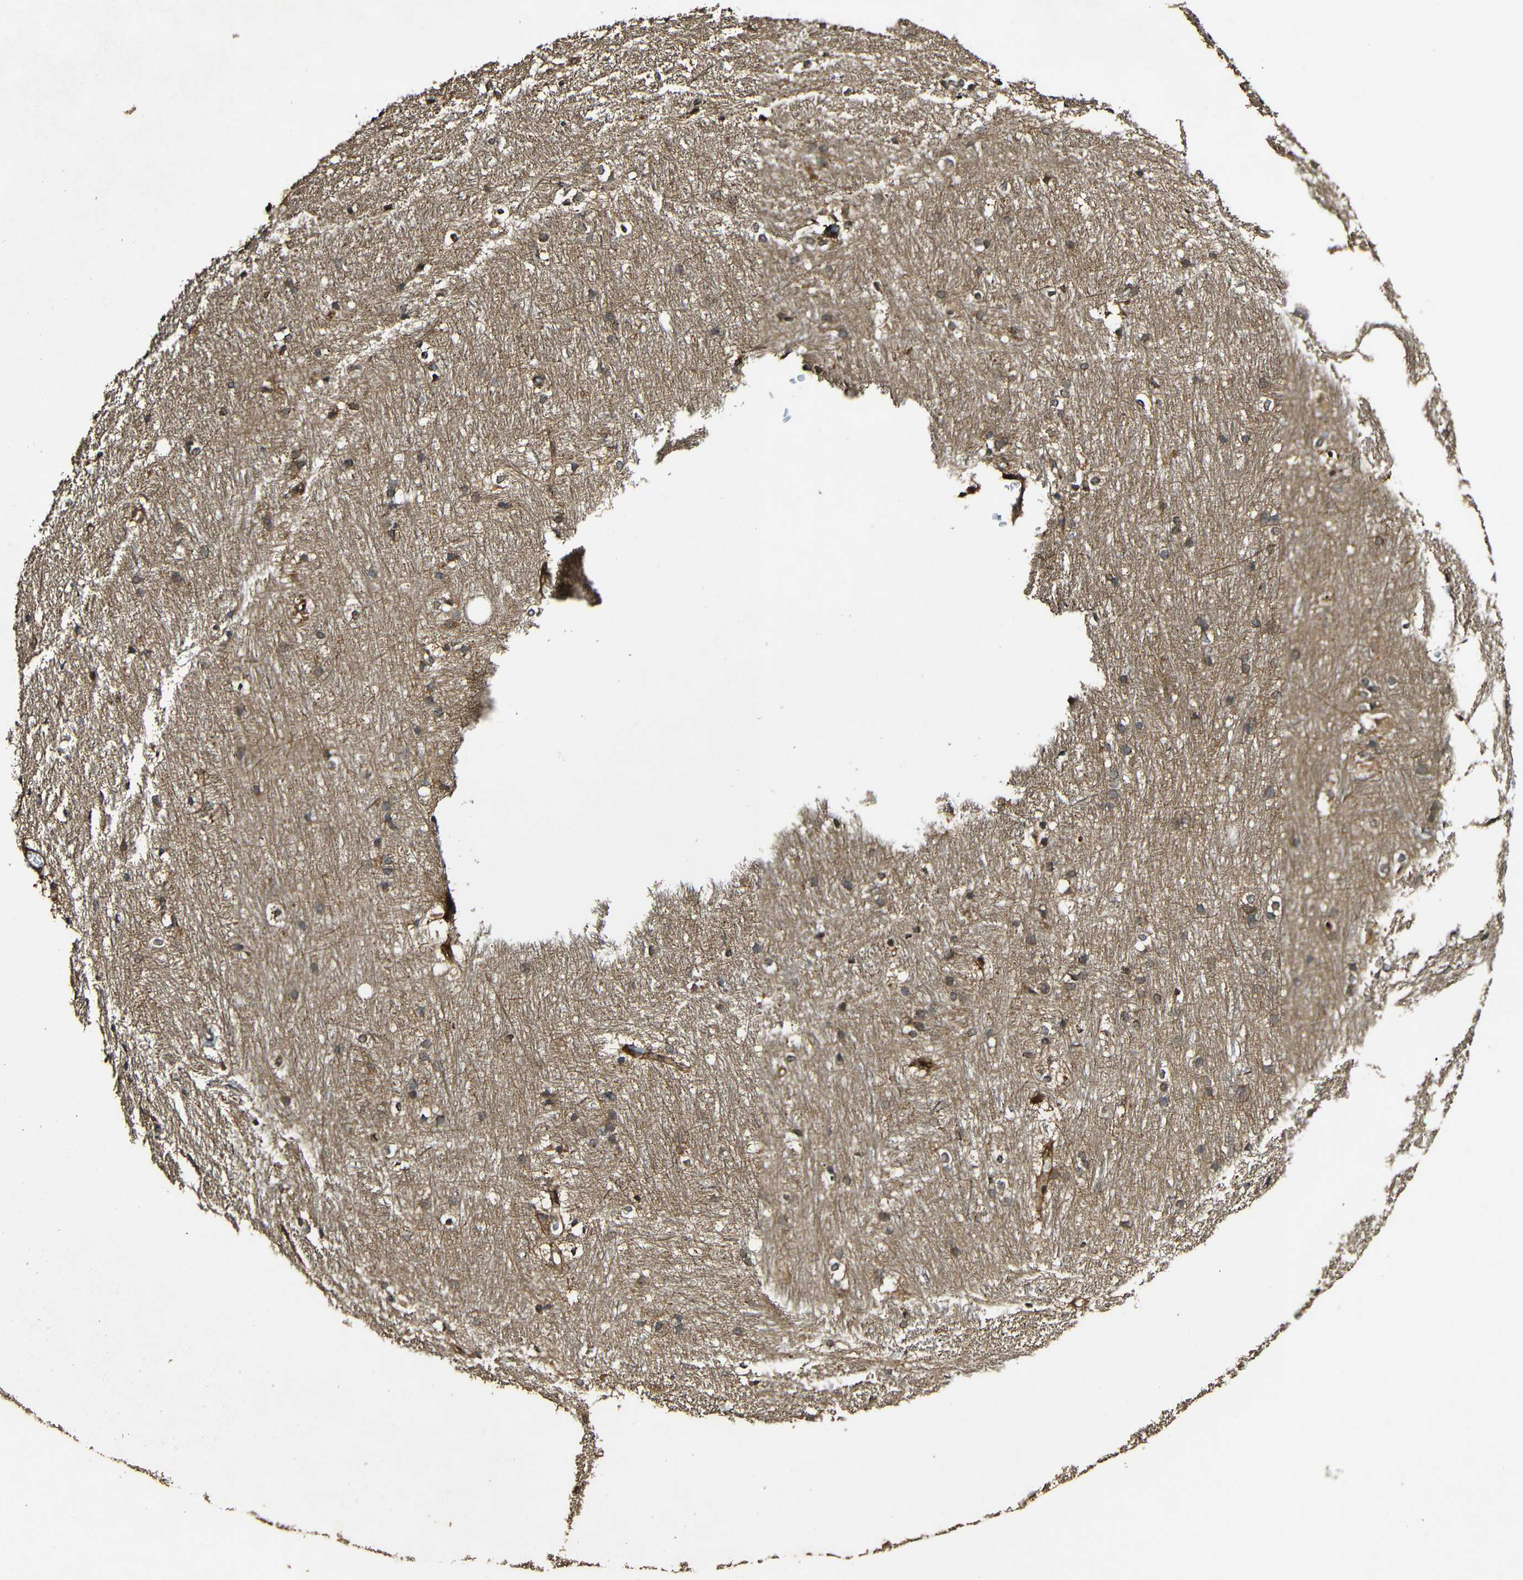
{"staining": {"intensity": "moderate", "quantity": ">75%", "location": "cytoplasmic/membranous"}, "tissue": "caudate", "cell_type": "Glial cells", "image_type": "normal", "snomed": [{"axis": "morphology", "description": "Normal tissue, NOS"}, {"axis": "topography", "description": "Lateral ventricle wall"}], "caption": "Caudate stained with immunohistochemistry (IHC) reveals moderate cytoplasmic/membranous staining in about >75% of glial cells.", "gene": "CASP8", "patient": {"sex": "female", "age": 19}}